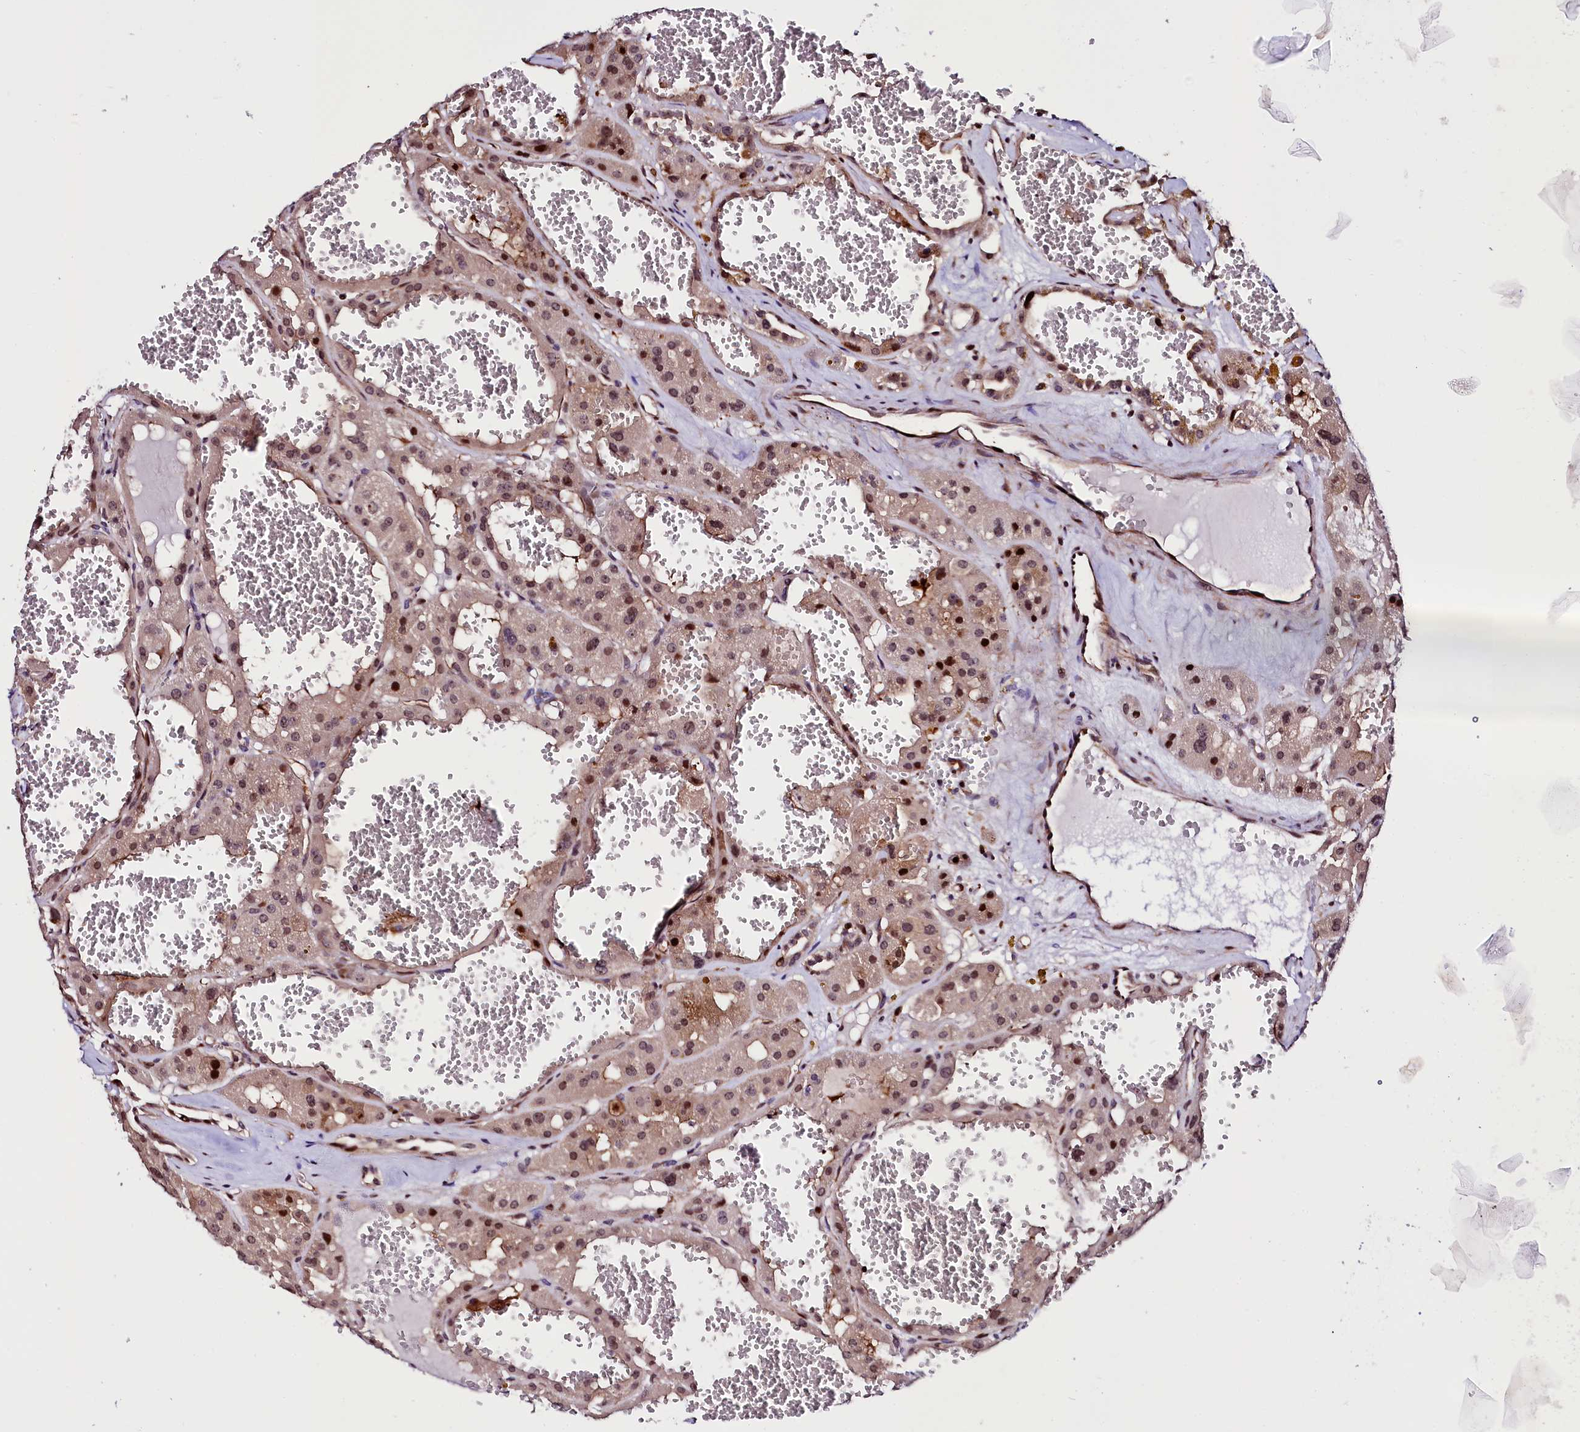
{"staining": {"intensity": "moderate", "quantity": ">75%", "location": "cytoplasmic/membranous,nuclear"}, "tissue": "renal cancer", "cell_type": "Tumor cells", "image_type": "cancer", "snomed": [{"axis": "morphology", "description": "Carcinoma, NOS"}, {"axis": "topography", "description": "Kidney"}], "caption": "Immunohistochemistry (IHC) histopathology image of neoplastic tissue: renal cancer stained using immunohistochemistry reveals medium levels of moderate protein expression localized specifically in the cytoplasmic/membranous and nuclear of tumor cells, appearing as a cytoplasmic/membranous and nuclear brown color.", "gene": "TRMT112", "patient": {"sex": "female", "age": 75}}